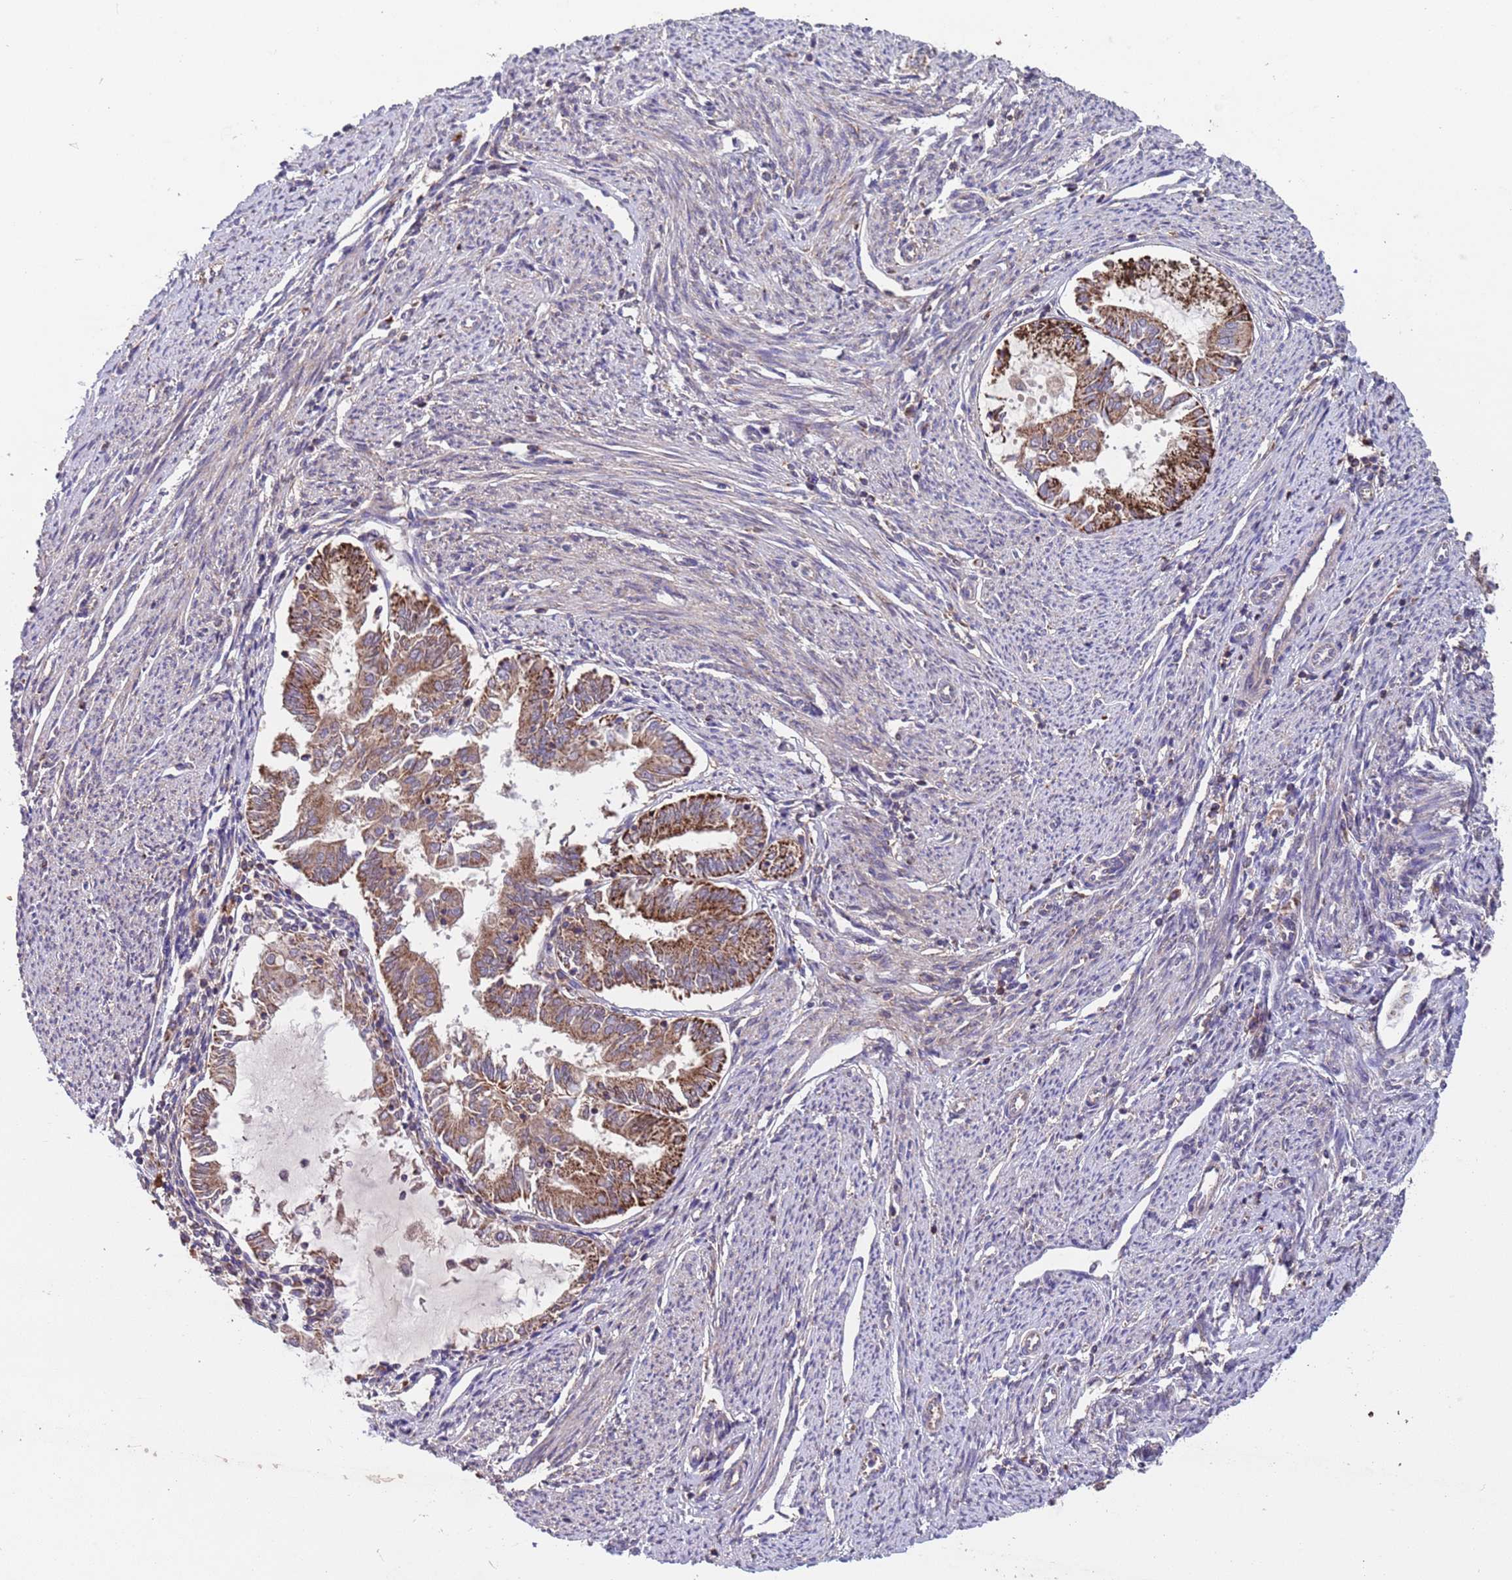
{"staining": {"intensity": "strong", "quantity": "25%-75%", "location": "cytoplasmic/membranous"}, "tissue": "endometrial cancer", "cell_type": "Tumor cells", "image_type": "cancer", "snomed": [{"axis": "morphology", "description": "Adenocarcinoma, NOS"}, {"axis": "topography", "description": "Endometrium"}], "caption": "The photomicrograph shows immunohistochemical staining of adenocarcinoma (endometrial). There is strong cytoplasmic/membranous staining is present in about 25%-75% of tumor cells.", "gene": "ACAD8", "patient": {"sex": "female", "age": 79}}